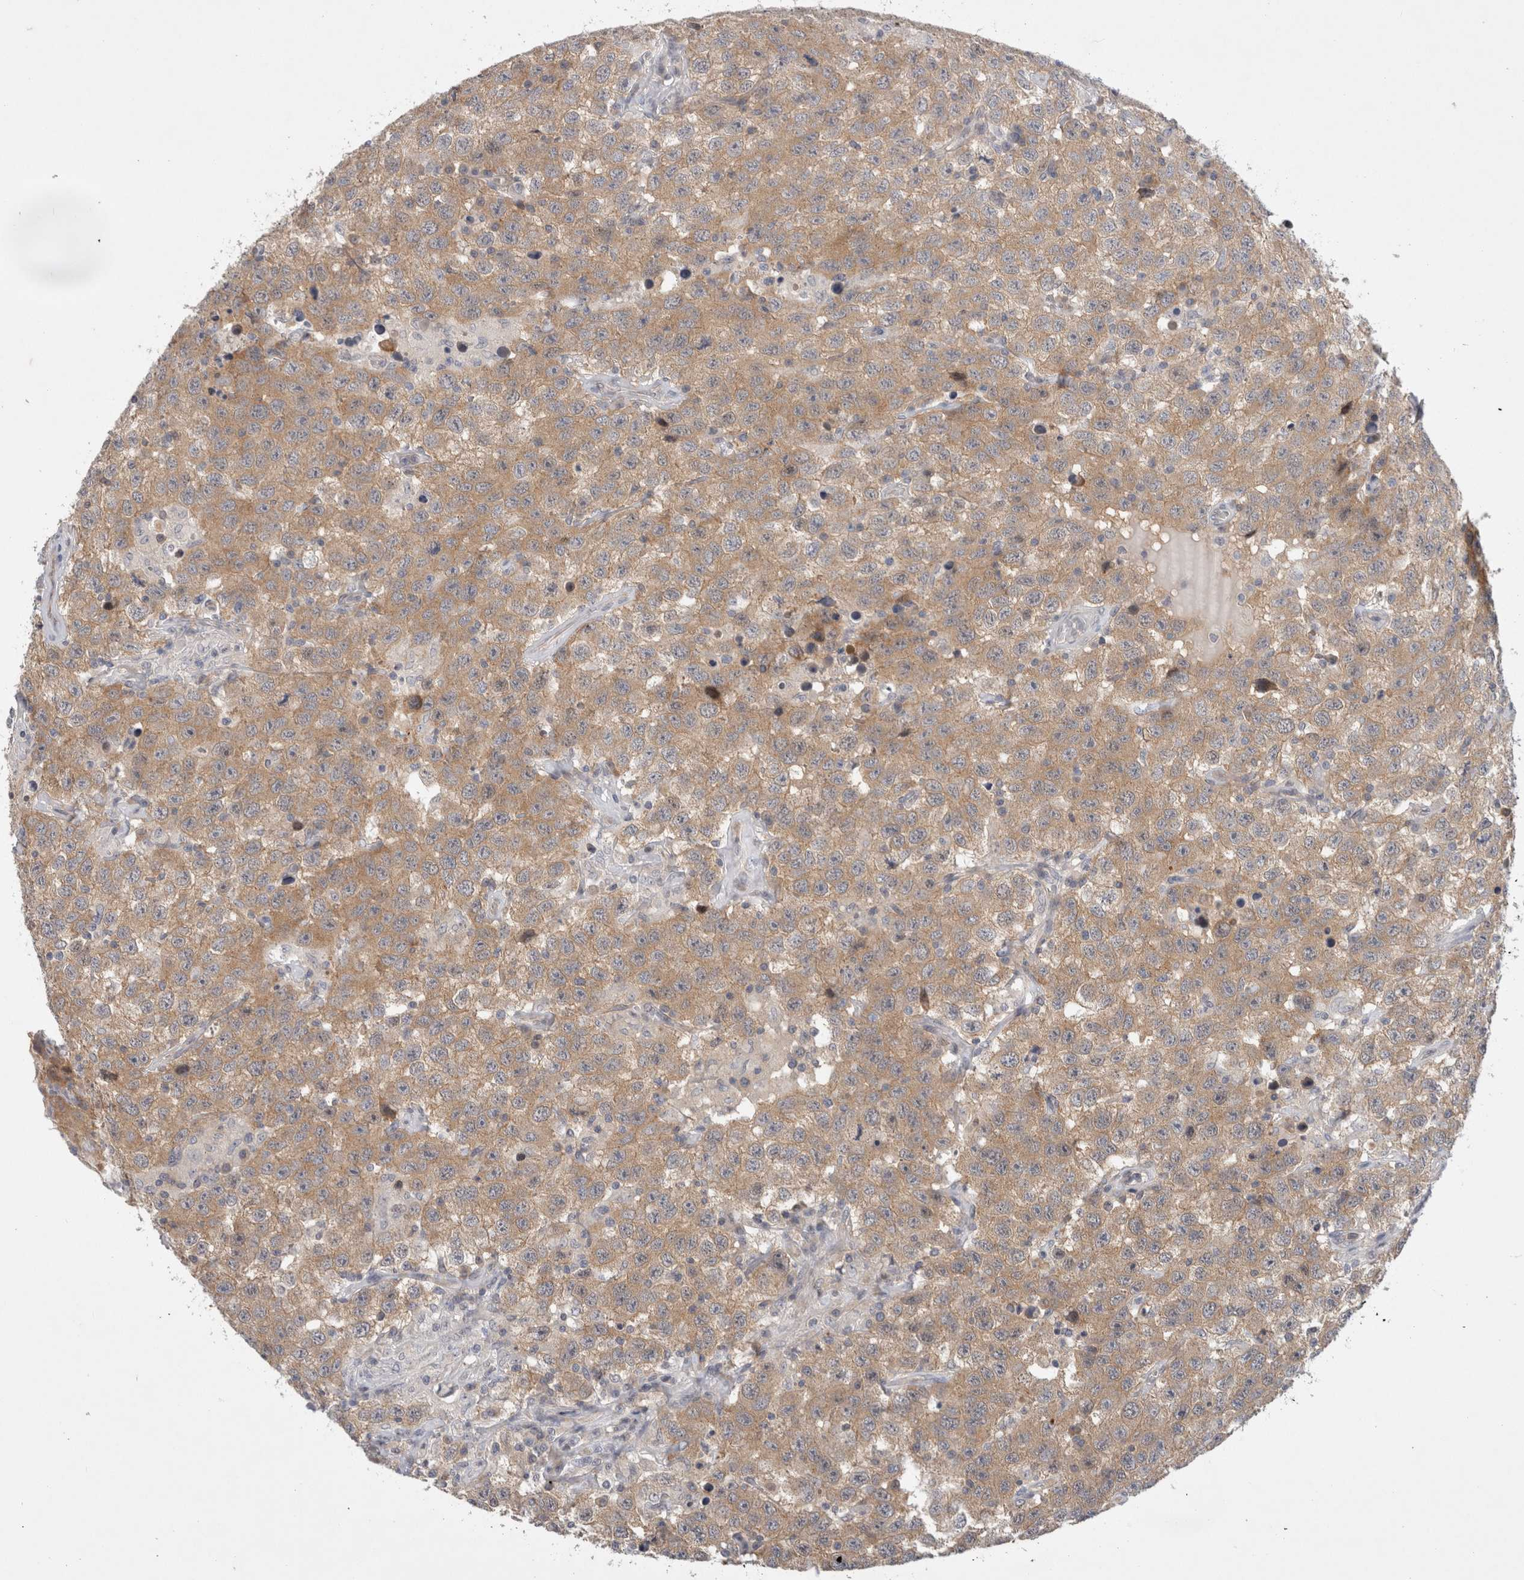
{"staining": {"intensity": "moderate", "quantity": ">75%", "location": "cytoplasmic/membranous"}, "tissue": "testis cancer", "cell_type": "Tumor cells", "image_type": "cancer", "snomed": [{"axis": "morphology", "description": "Seminoma, NOS"}, {"axis": "topography", "description": "Testis"}], "caption": "Testis cancer (seminoma) was stained to show a protein in brown. There is medium levels of moderate cytoplasmic/membranous positivity in approximately >75% of tumor cells. Nuclei are stained in blue.", "gene": "CERS3", "patient": {"sex": "male", "age": 41}}